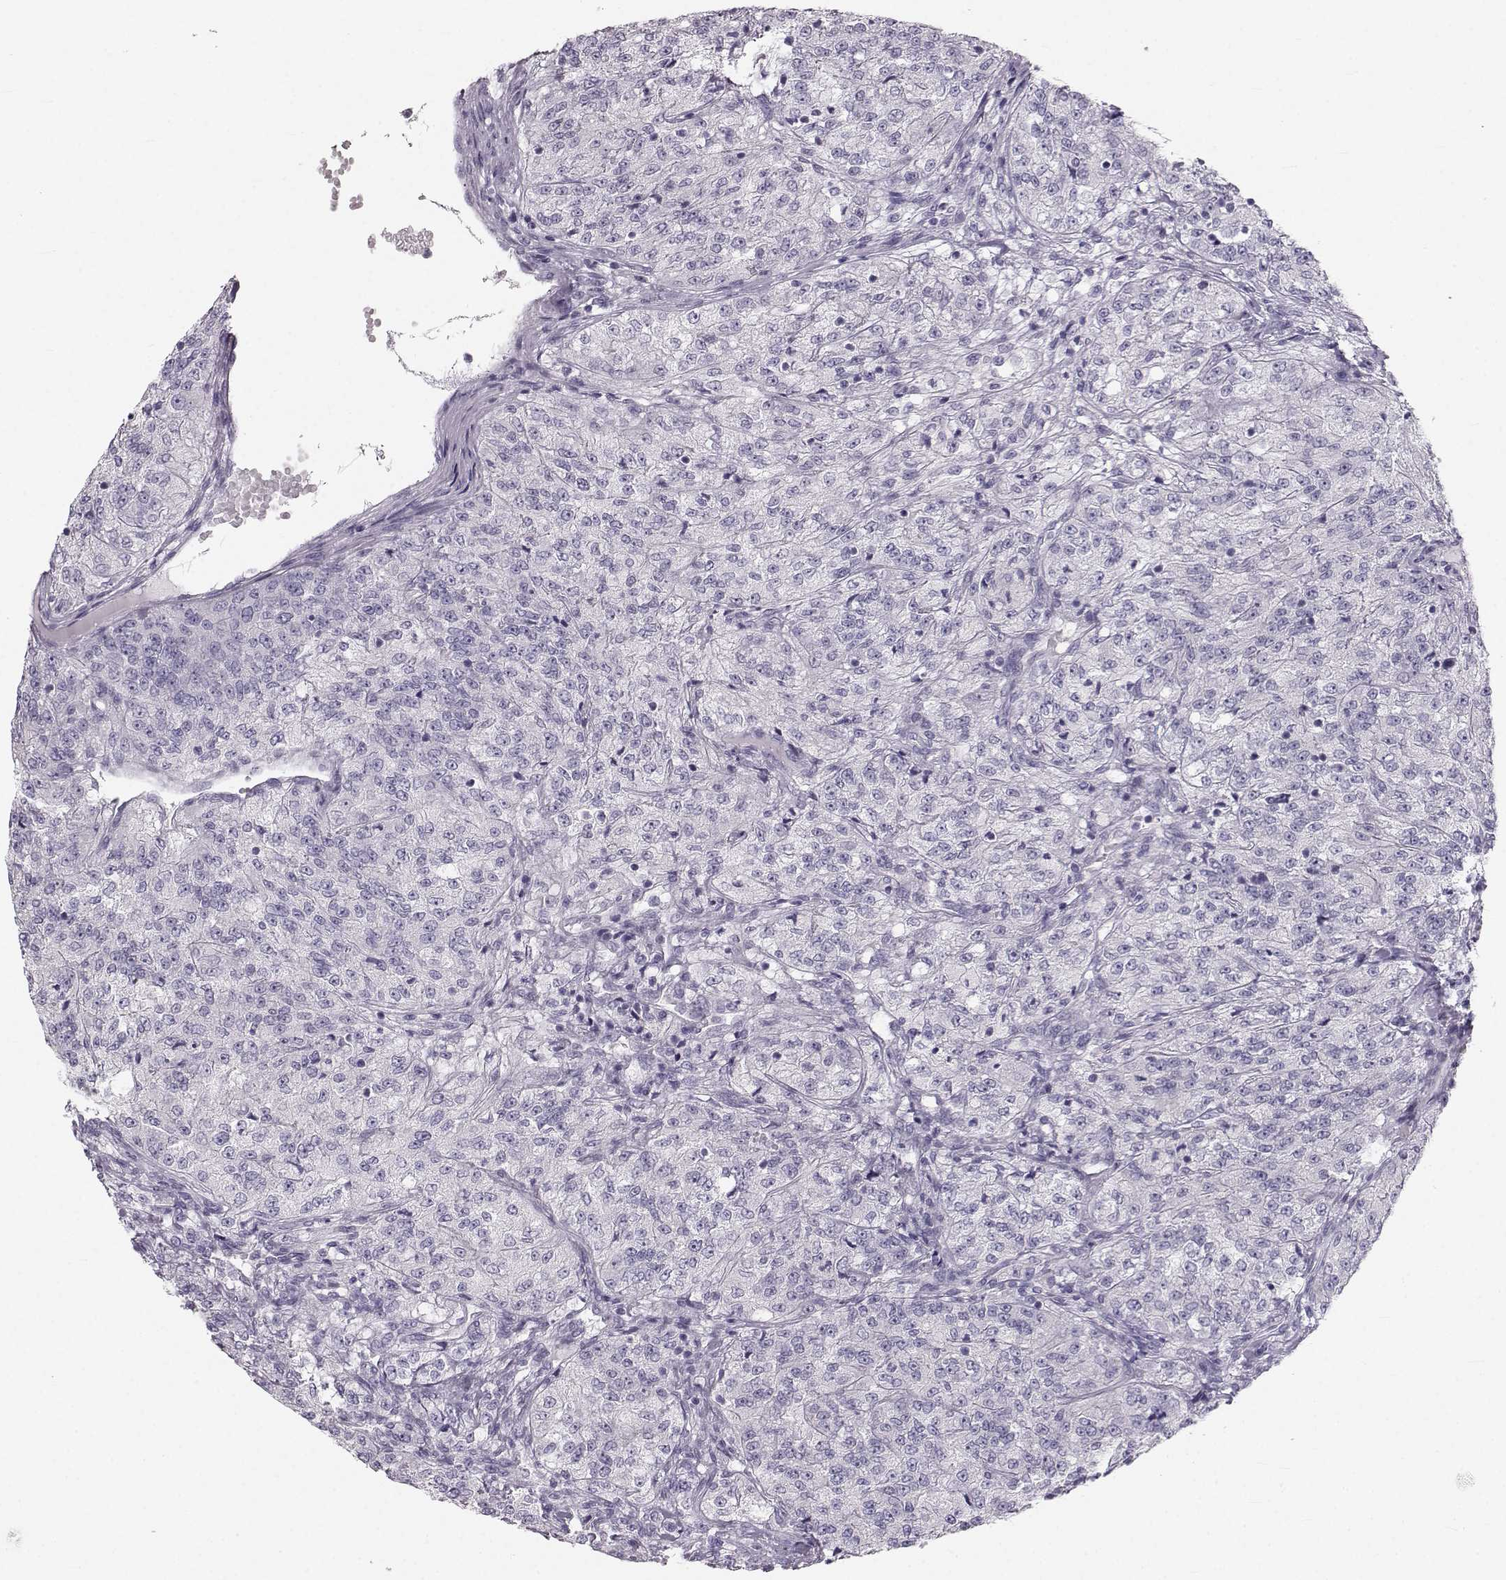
{"staining": {"intensity": "negative", "quantity": "none", "location": "none"}, "tissue": "renal cancer", "cell_type": "Tumor cells", "image_type": "cancer", "snomed": [{"axis": "morphology", "description": "Adenocarcinoma, NOS"}, {"axis": "topography", "description": "Kidney"}], "caption": "The photomicrograph demonstrates no staining of tumor cells in adenocarcinoma (renal).", "gene": "OIP5", "patient": {"sex": "female", "age": 63}}